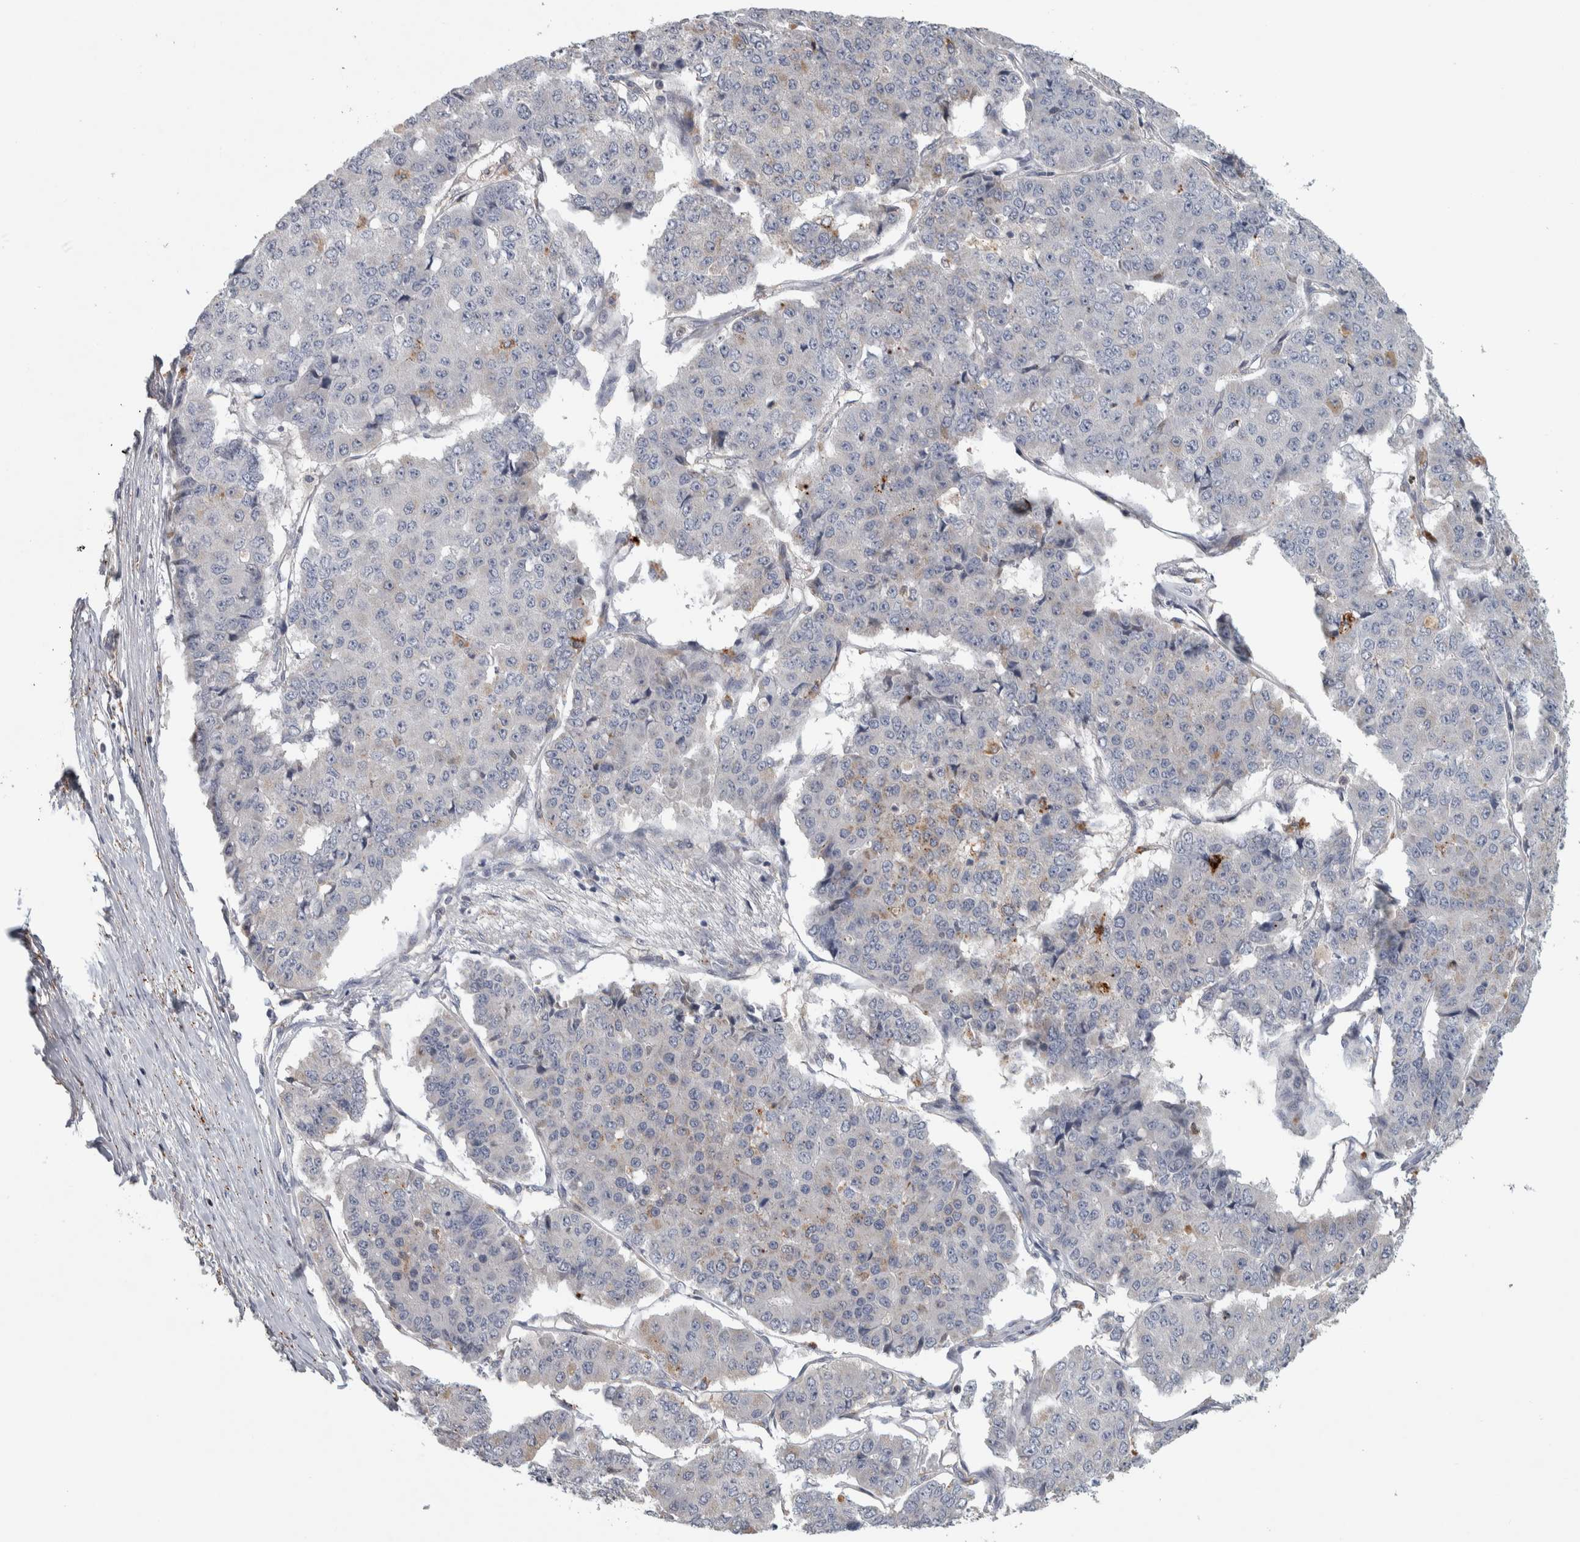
{"staining": {"intensity": "weak", "quantity": "<25%", "location": "cytoplasmic/membranous"}, "tissue": "pancreatic cancer", "cell_type": "Tumor cells", "image_type": "cancer", "snomed": [{"axis": "morphology", "description": "Adenocarcinoma, NOS"}, {"axis": "topography", "description": "Pancreas"}], "caption": "DAB (3,3'-diaminobenzidine) immunohistochemical staining of human pancreatic cancer (adenocarcinoma) displays no significant positivity in tumor cells.", "gene": "FAM78A", "patient": {"sex": "male", "age": 50}}